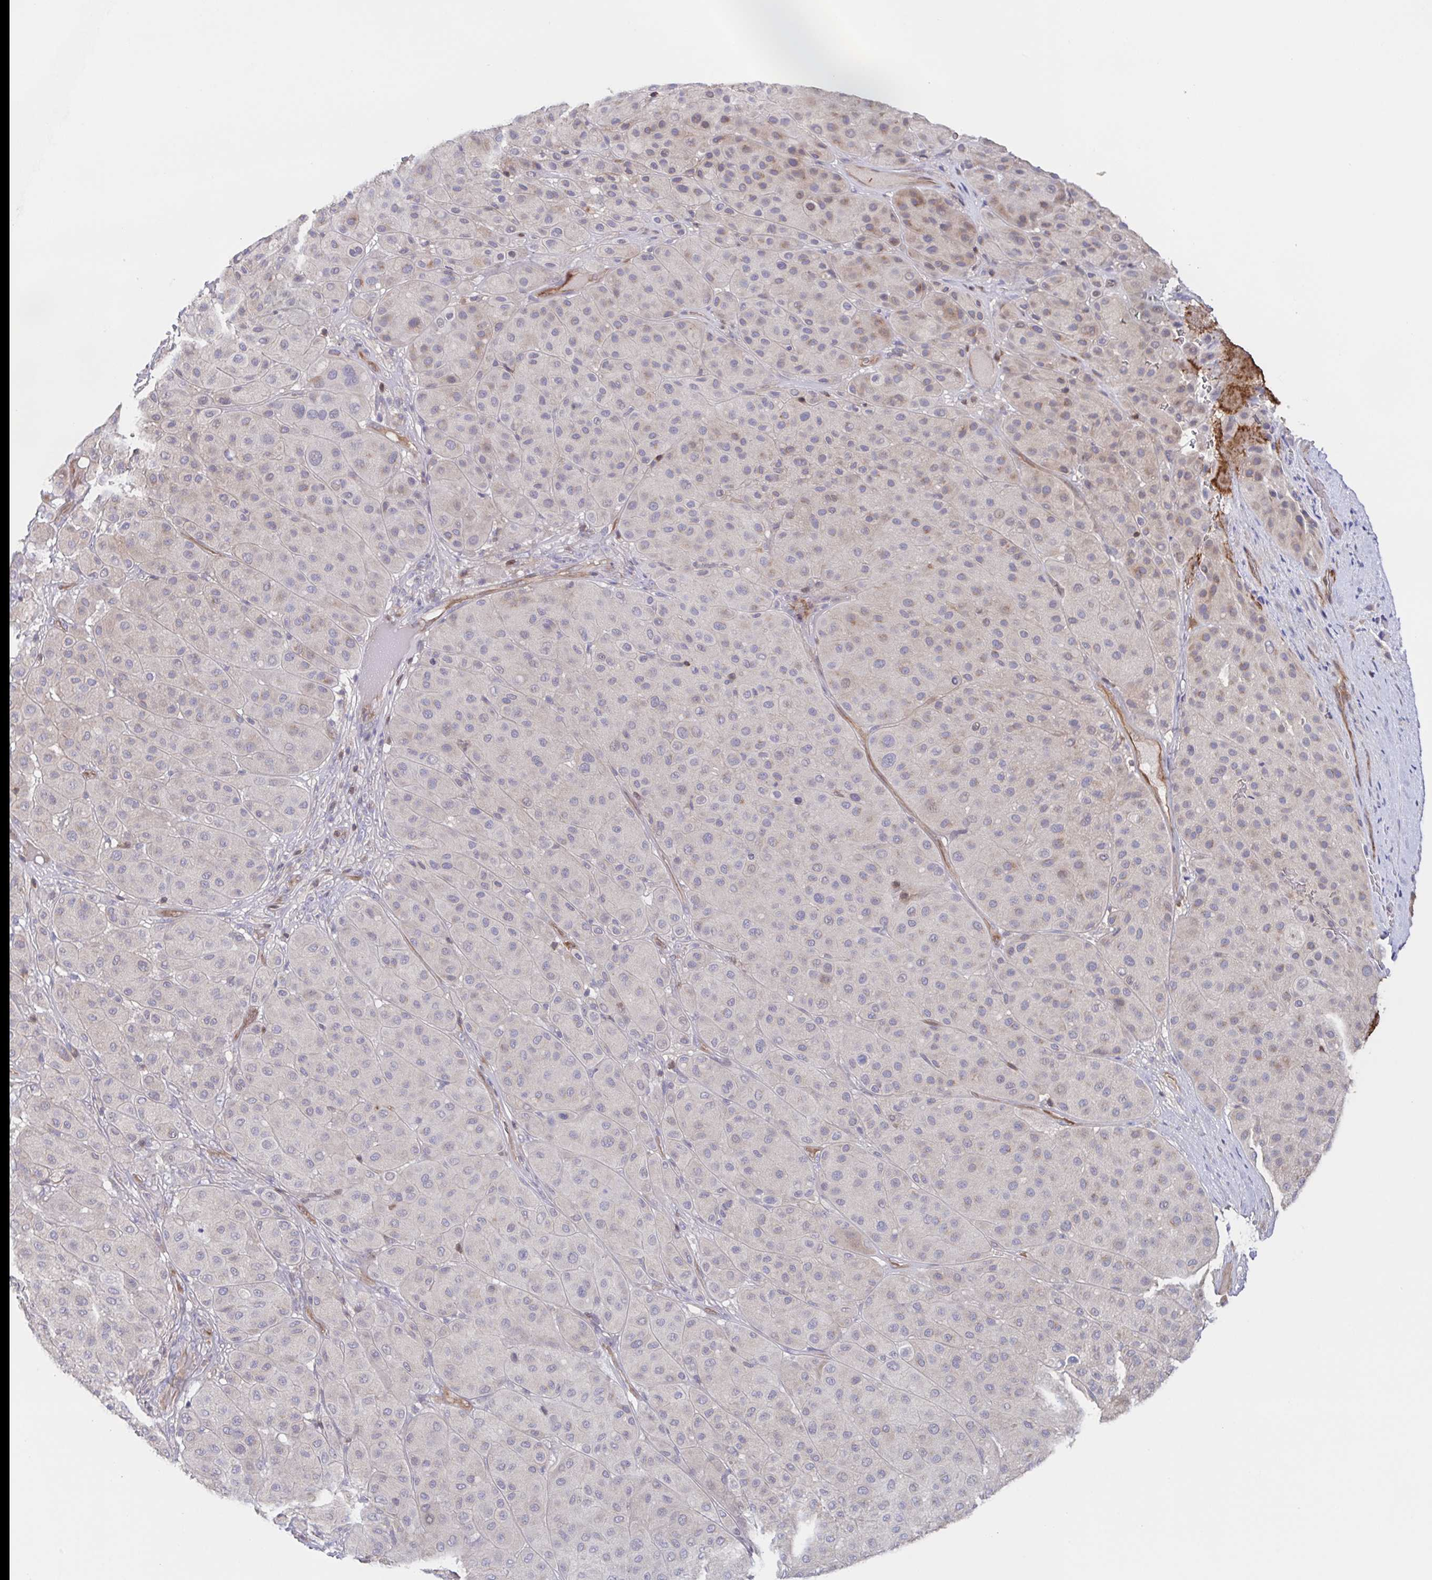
{"staining": {"intensity": "weak", "quantity": "<25%", "location": "cytoplasmic/membranous"}, "tissue": "melanoma", "cell_type": "Tumor cells", "image_type": "cancer", "snomed": [{"axis": "morphology", "description": "Malignant melanoma, Metastatic site"}, {"axis": "topography", "description": "Smooth muscle"}], "caption": "Immunohistochemical staining of human malignant melanoma (metastatic site) demonstrates no significant positivity in tumor cells.", "gene": "AGFG2", "patient": {"sex": "male", "age": 41}}